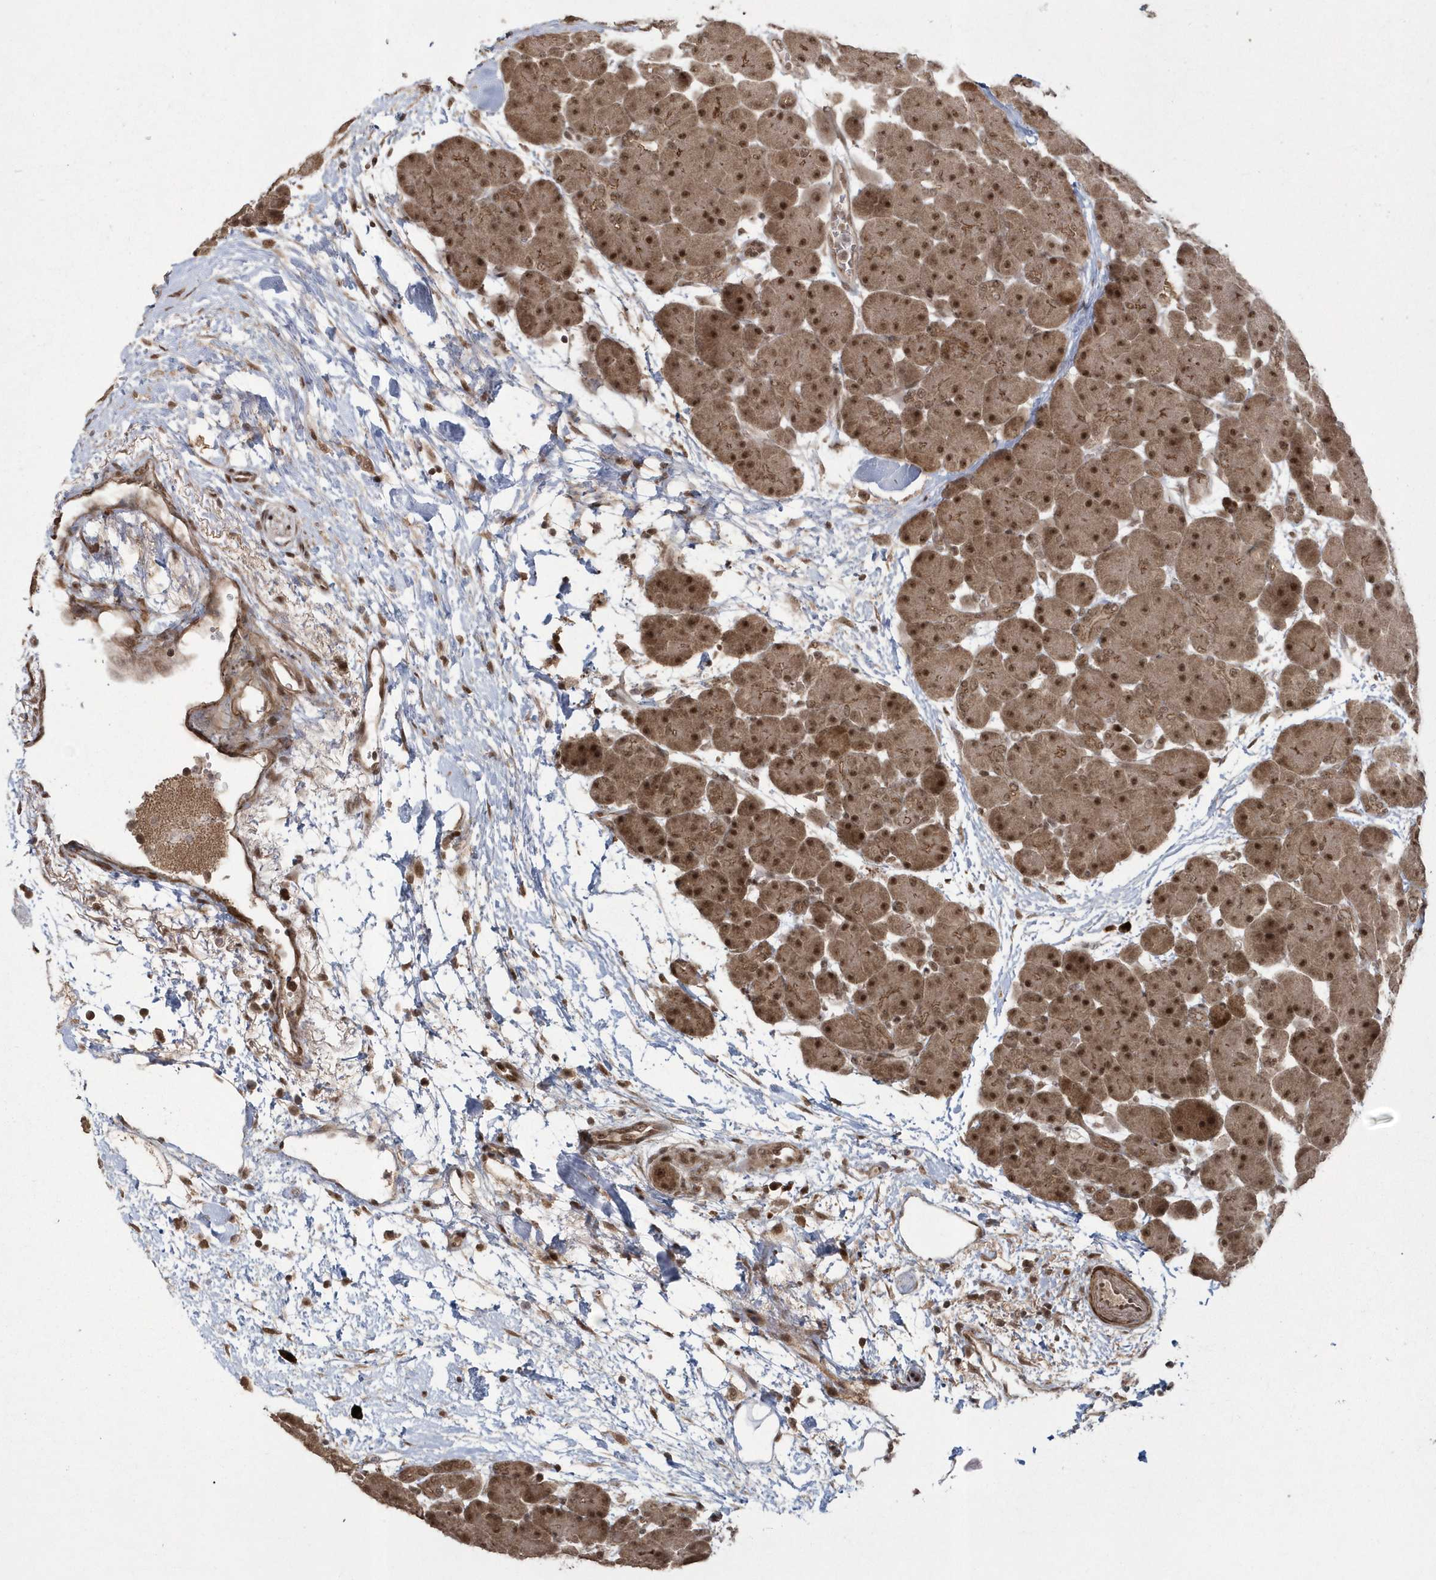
{"staining": {"intensity": "moderate", "quantity": ">75%", "location": "cytoplasmic/membranous,nuclear"}, "tissue": "pancreas", "cell_type": "Exocrine glandular cells", "image_type": "normal", "snomed": [{"axis": "morphology", "description": "Normal tissue, NOS"}, {"axis": "topography", "description": "Pancreas"}], "caption": "Immunohistochemical staining of benign human pancreas displays medium levels of moderate cytoplasmic/membranous,nuclear expression in approximately >75% of exocrine glandular cells. The protein of interest is shown in brown color, while the nuclei are stained blue.", "gene": "EPB41L4A", "patient": {"sex": "male", "age": 66}}